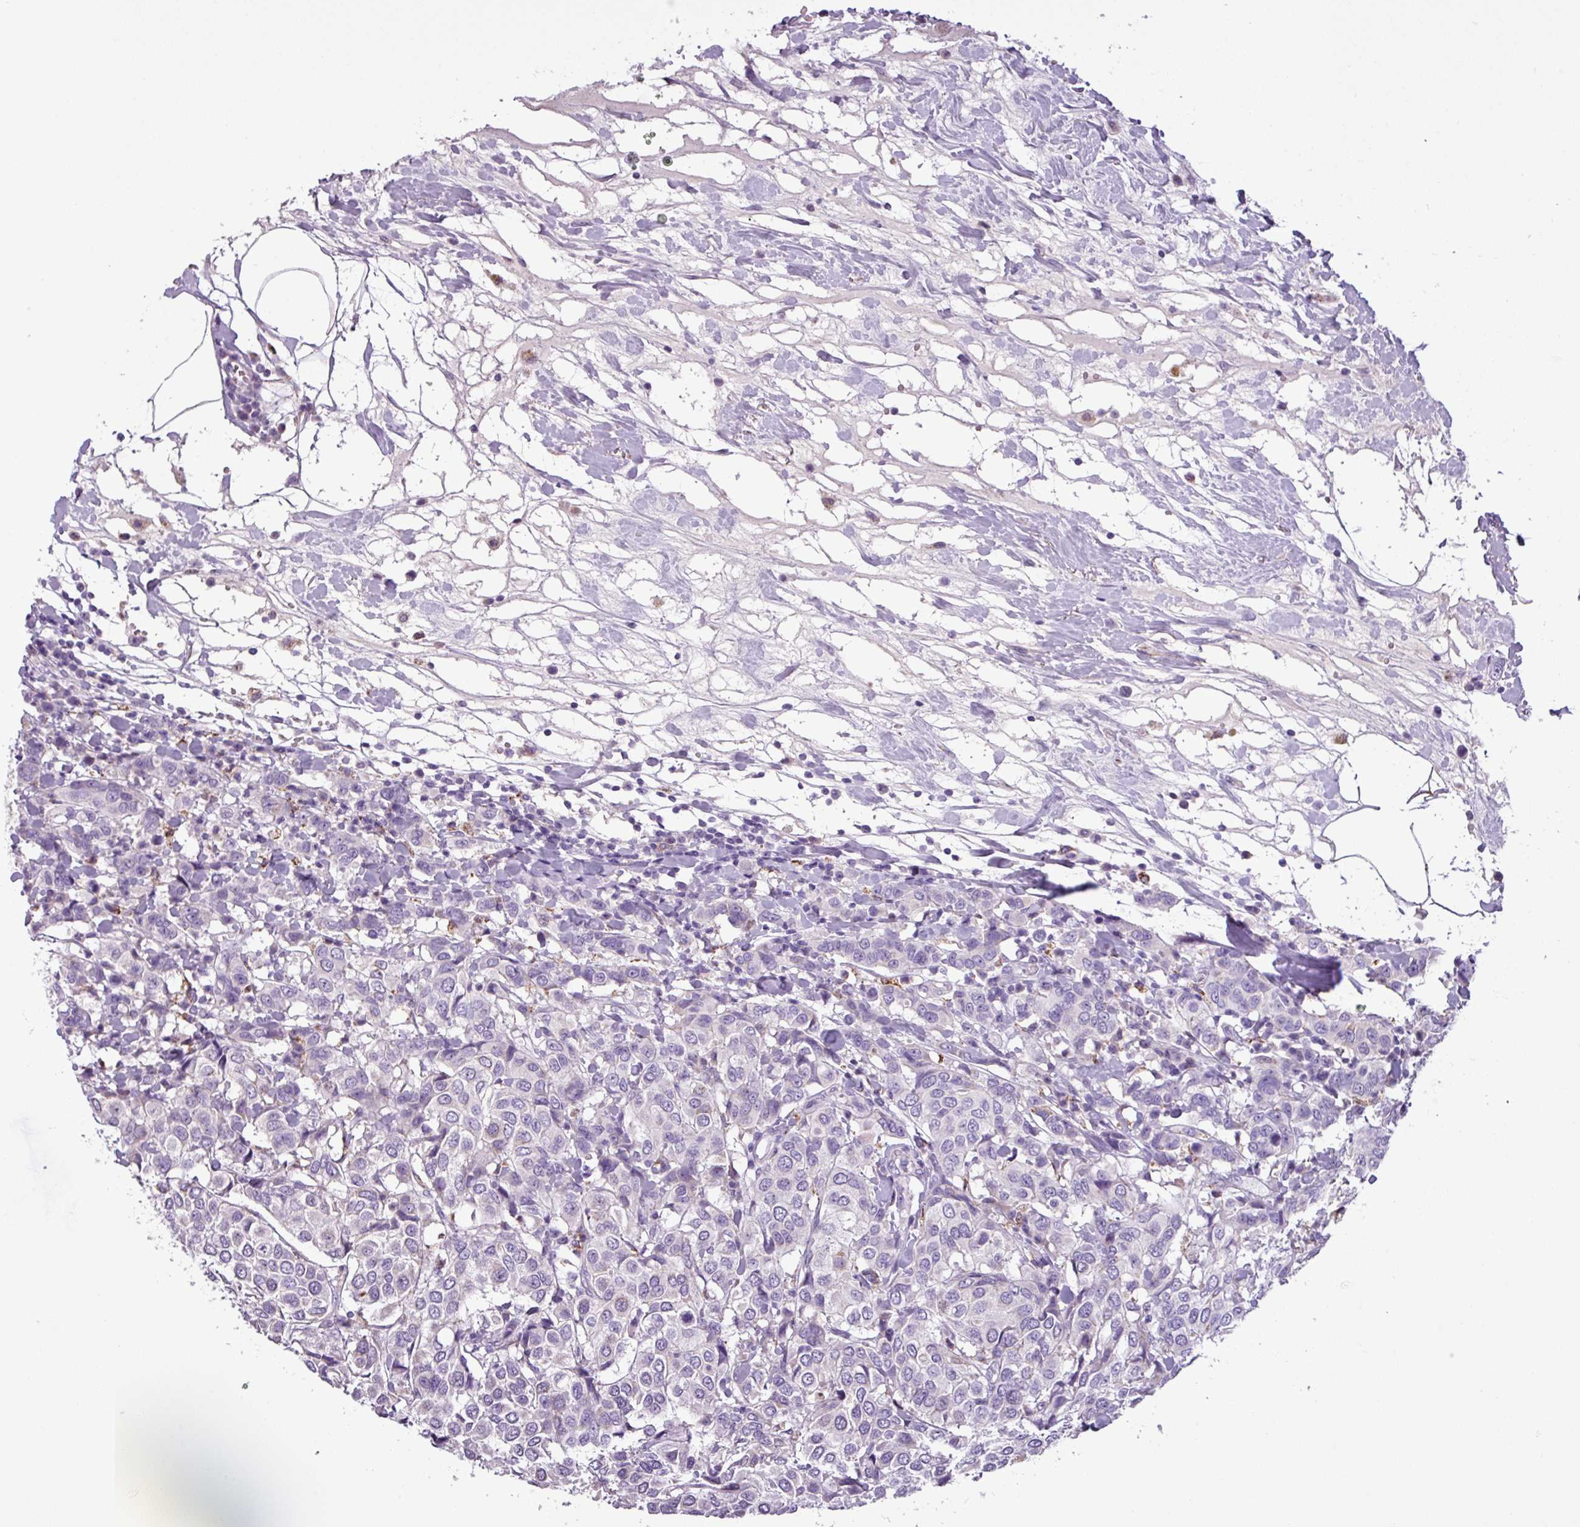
{"staining": {"intensity": "negative", "quantity": "none", "location": "none"}, "tissue": "breast cancer", "cell_type": "Tumor cells", "image_type": "cancer", "snomed": [{"axis": "morphology", "description": "Duct carcinoma"}, {"axis": "topography", "description": "Breast"}], "caption": "IHC image of breast infiltrating ductal carcinoma stained for a protein (brown), which demonstrates no positivity in tumor cells. Brightfield microscopy of IHC stained with DAB (3,3'-diaminobenzidine) (brown) and hematoxylin (blue), captured at high magnification.", "gene": "ZNF667", "patient": {"sex": "female", "age": 55}}